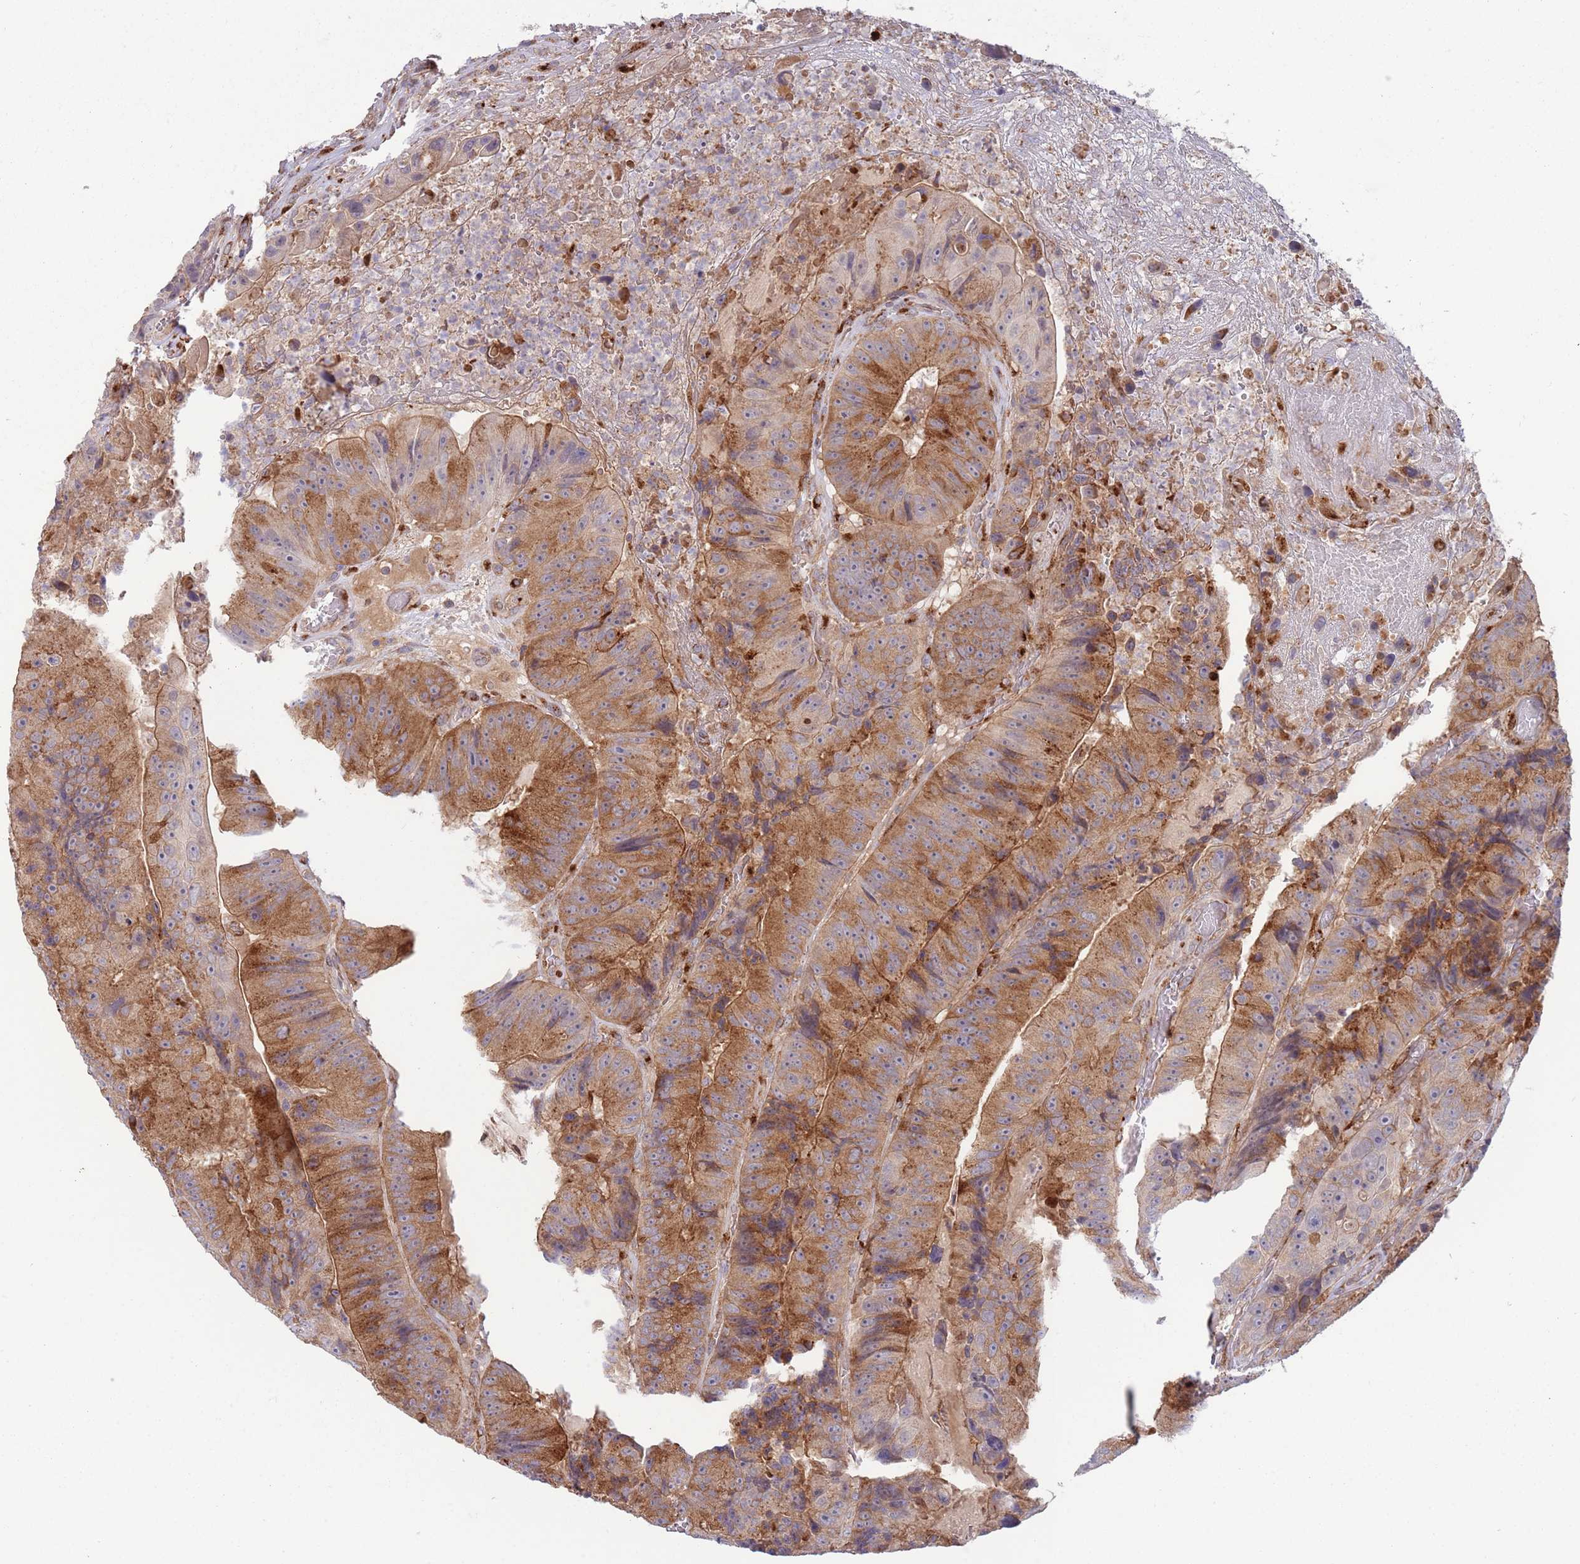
{"staining": {"intensity": "moderate", "quantity": ">75%", "location": "cytoplasmic/membranous"}, "tissue": "colorectal cancer", "cell_type": "Tumor cells", "image_type": "cancer", "snomed": [{"axis": "morphology", "description": "Adenocarcinoma, NOS"}, {"axis": "topography", "description": "Colon"}], "caption": "The photomicrograph exhibits immunohistochemical staining of adenocarcinoma (colorectal). There is moderate cytoplasmic/membranous staining is seen in about >75% of tumor cells.", "gene": "BTBD7", "patient": {"sex": "female", "age": 86}}